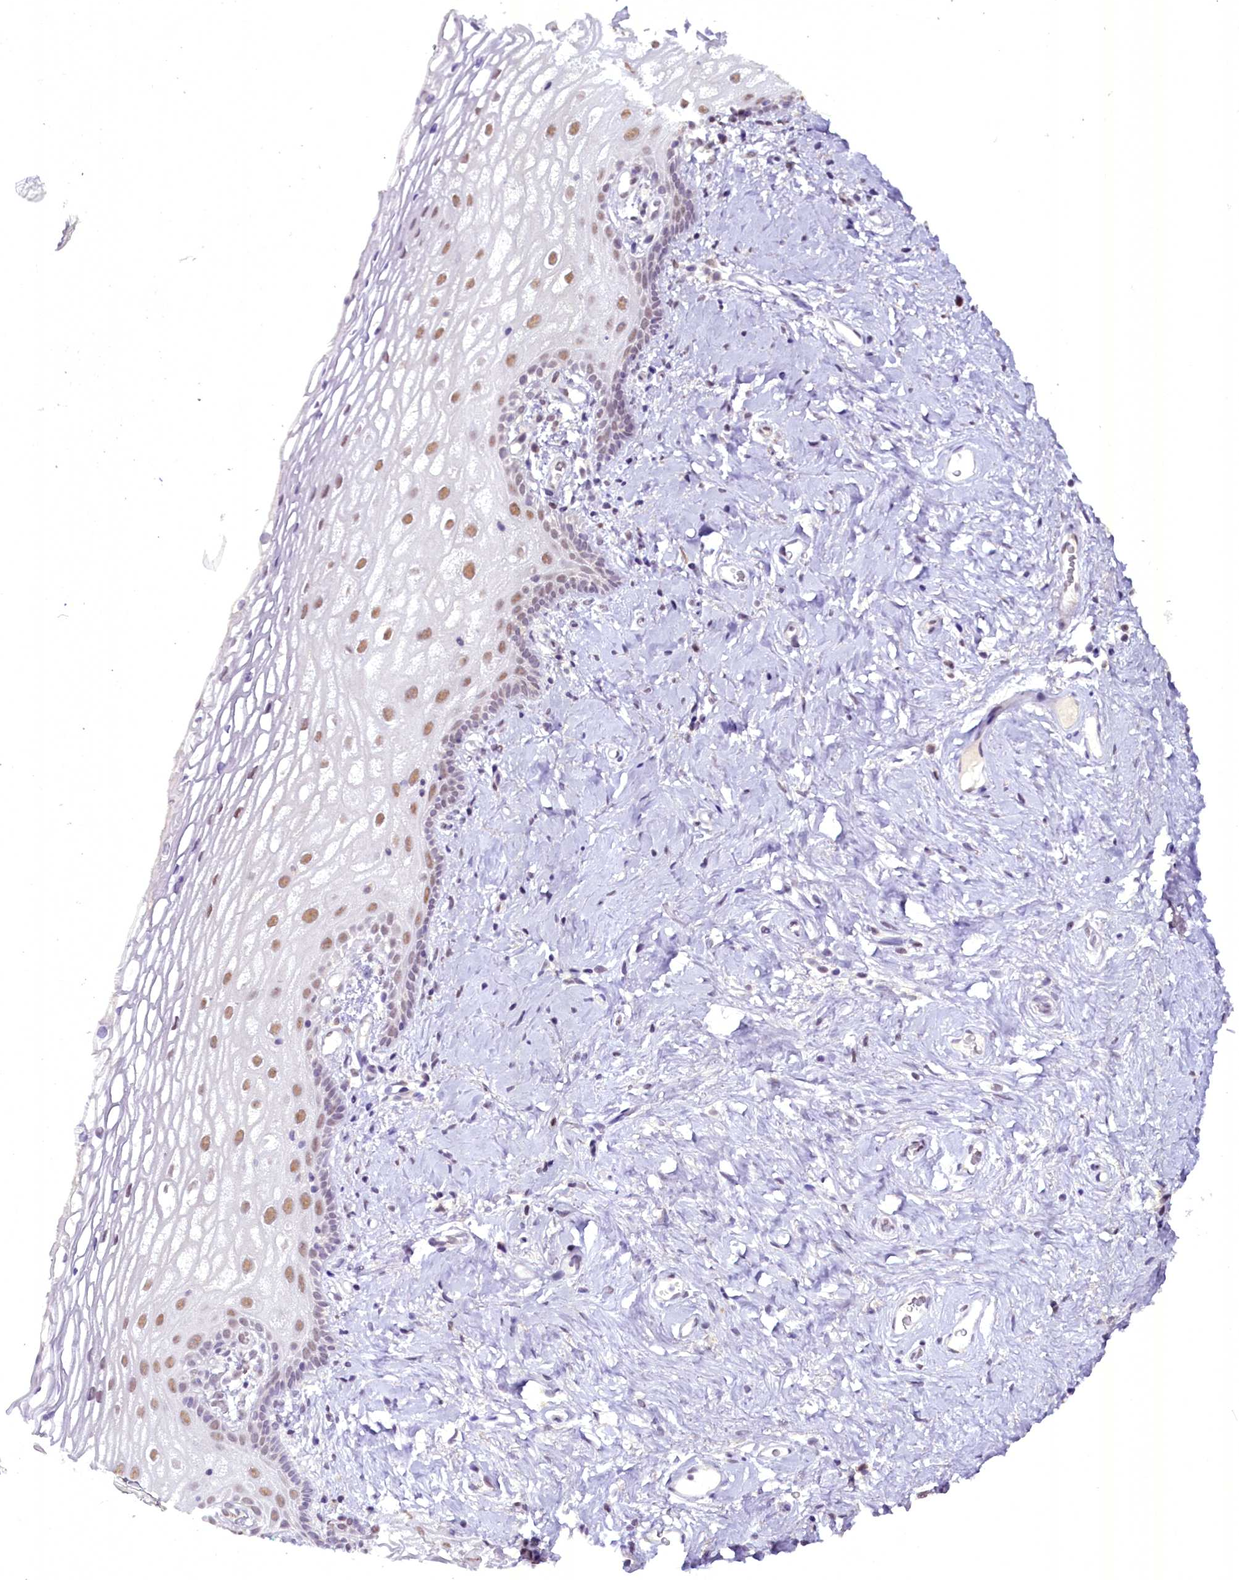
{"staining": {"intensity": "moderate", "quantity": "25%-75%", "location": "nuclear"}, "tissue": "vagina", "cell_type": "Squamous epithelial cells", "image_type": "normal", "snomed": [{"axis": "morphology", "description": "Normal tissue, NOS"}, {"axis": "morphology", "description": "Adenocarcinoma, NOS"}, {"axis": "topography", "description": "Rectum"}, {"axis": "topography", "description": "Vagina"}], "caption": "Immunohistochemistry (IHC) of normal vagina displays medium levels of moderate nuclear staining in about 25%-75% of squamous epithelial cells. The protein is stained brown, and the nuclei are stained in blue (DAB (3,3'-diaminobenzidine) IHC with brightfield microscopy, high magnification).", "gene": "NCBP1", "patient": {"sex": "female", "age": 71}}